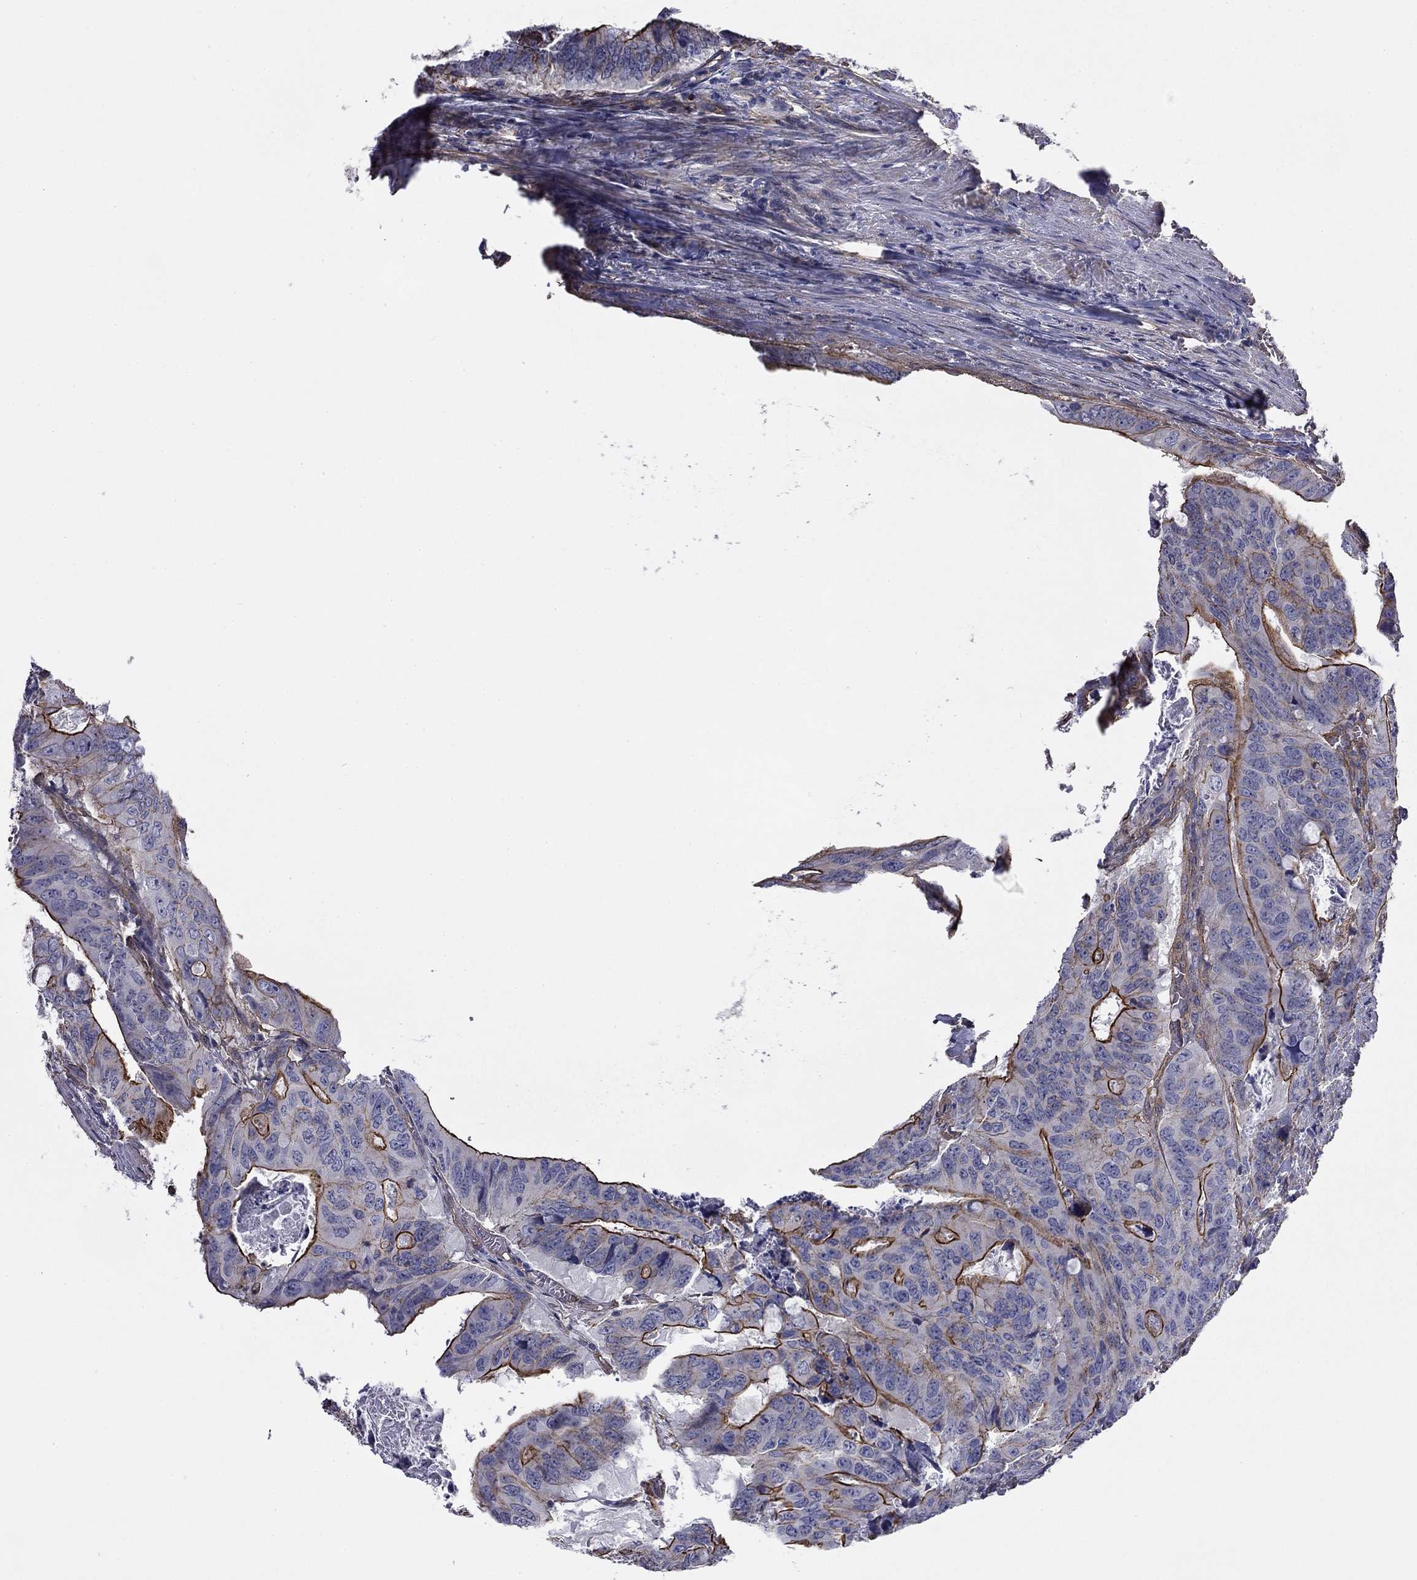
{"staining": {"intensity": "strong", "quantity": "25%-75%", "location": "cytoplasmic/membranous"}, "tissue": "colorectal cancer", "cell_type": "Tumor cells", "image_type": "cancer", "snomed": [{"axis": "morphology", "description": "Adenocarcinoma, NOS"}, {"axis": "topography", "description": "Colon"}], "caption": "An IHC micrograph of tumor tissue is shown. Protein staining in brown labels strong cytoplasmic/membranous positivity in adenocarcinoma (colorectal) within tumor cells.", "gene": "TCHH", "patient": {"sex": "male", "age": 79}}